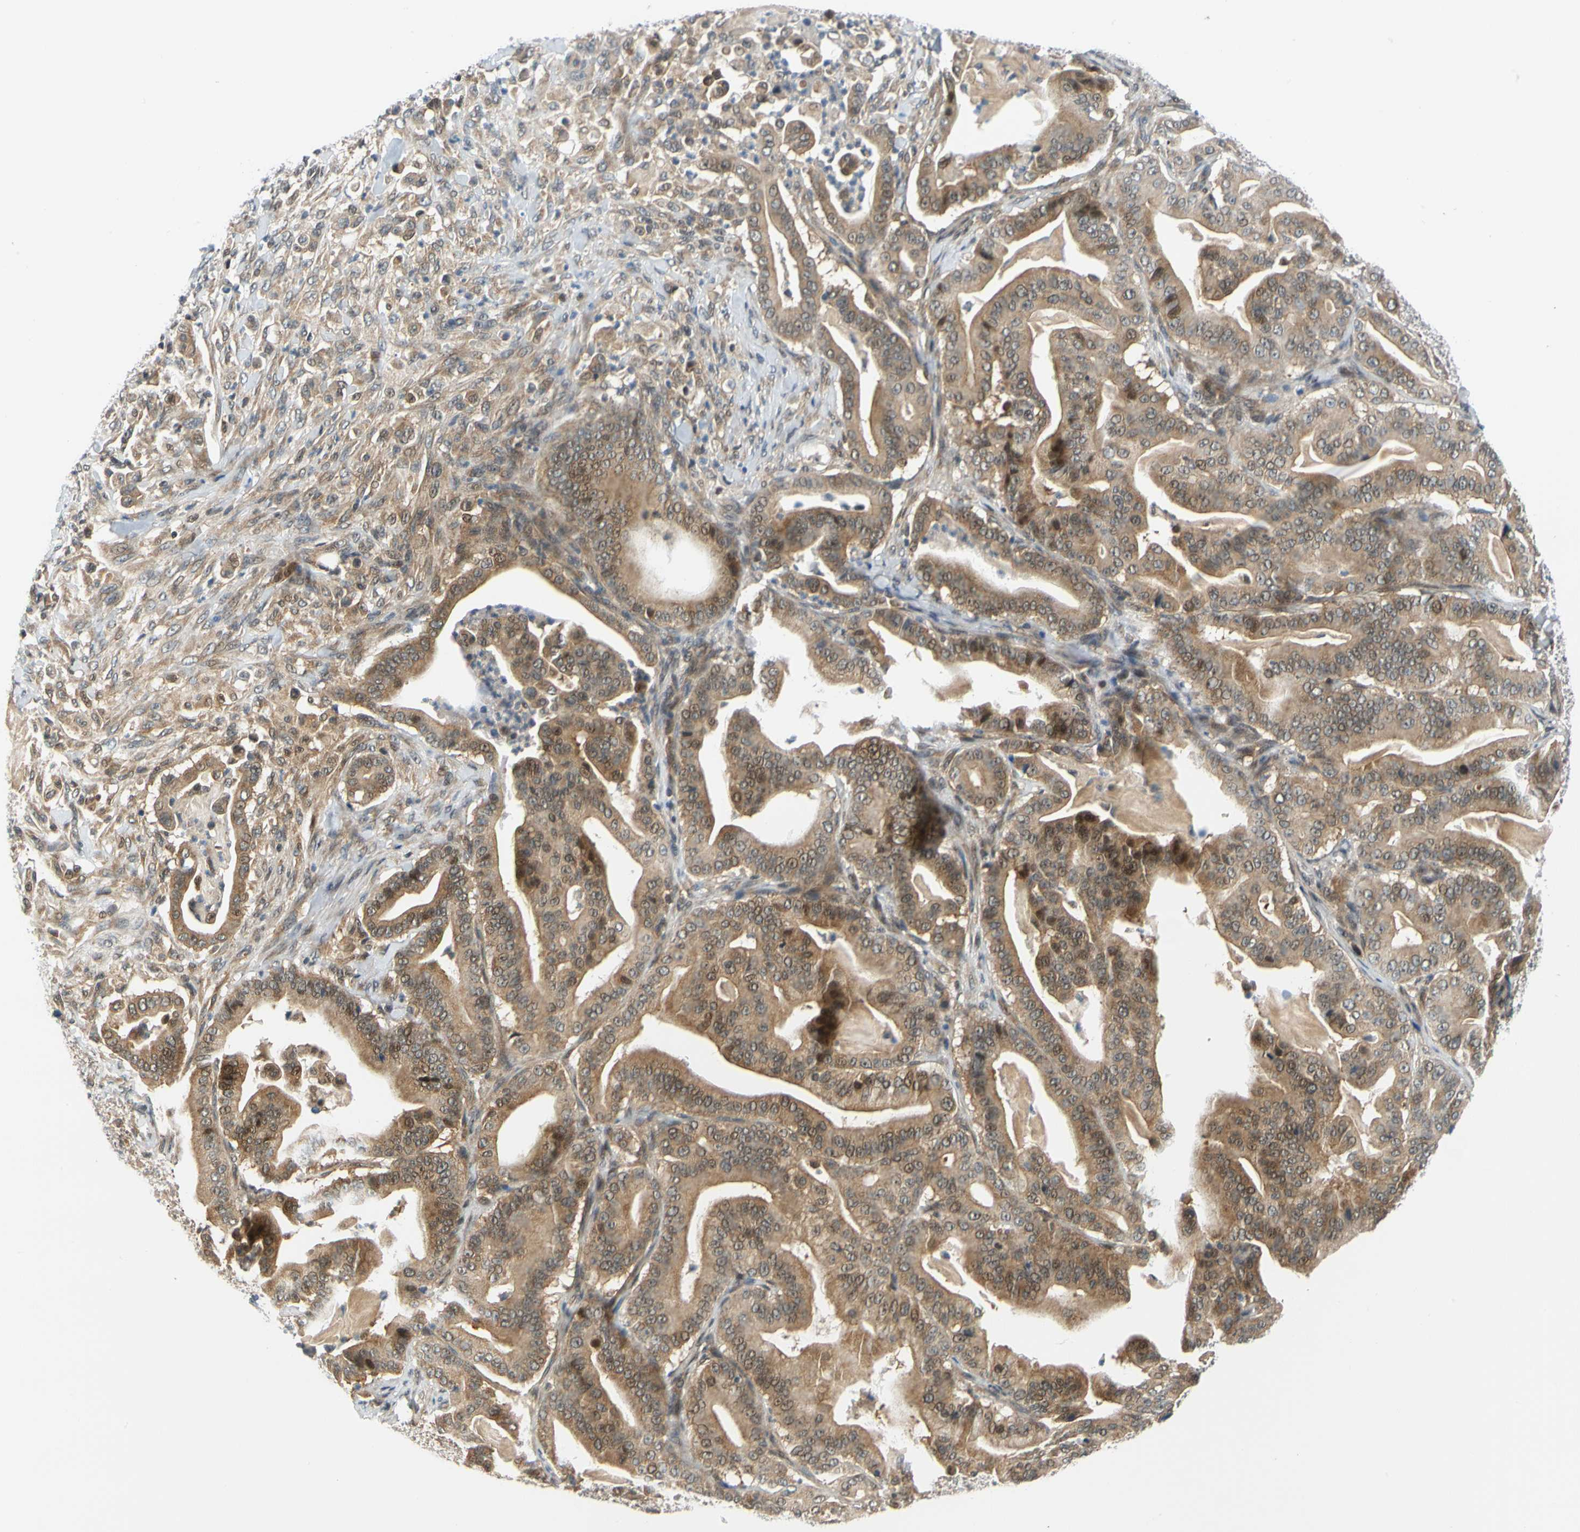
{"staining": {"intensity": "moderate", "quantity": ">75%", "location": "cytoplasmic/membranous"}, "tissue": "pancreatic cancer", "cell_type": "Tumor cells", "image_type": "cancer", "snomed": [{"axis": "morphology", "description": "Adenocarcinoma, NOS"}, {"axis": "topography", "description": "Pancreas"}], "caption": "The immunohistochemical stain labels moderate cytoplasmic/membranous positivity in tumor cells of pancreatic cancer tissue.", "gene": "MAPK9", "patient": {"sex": "male", "age": 63}}